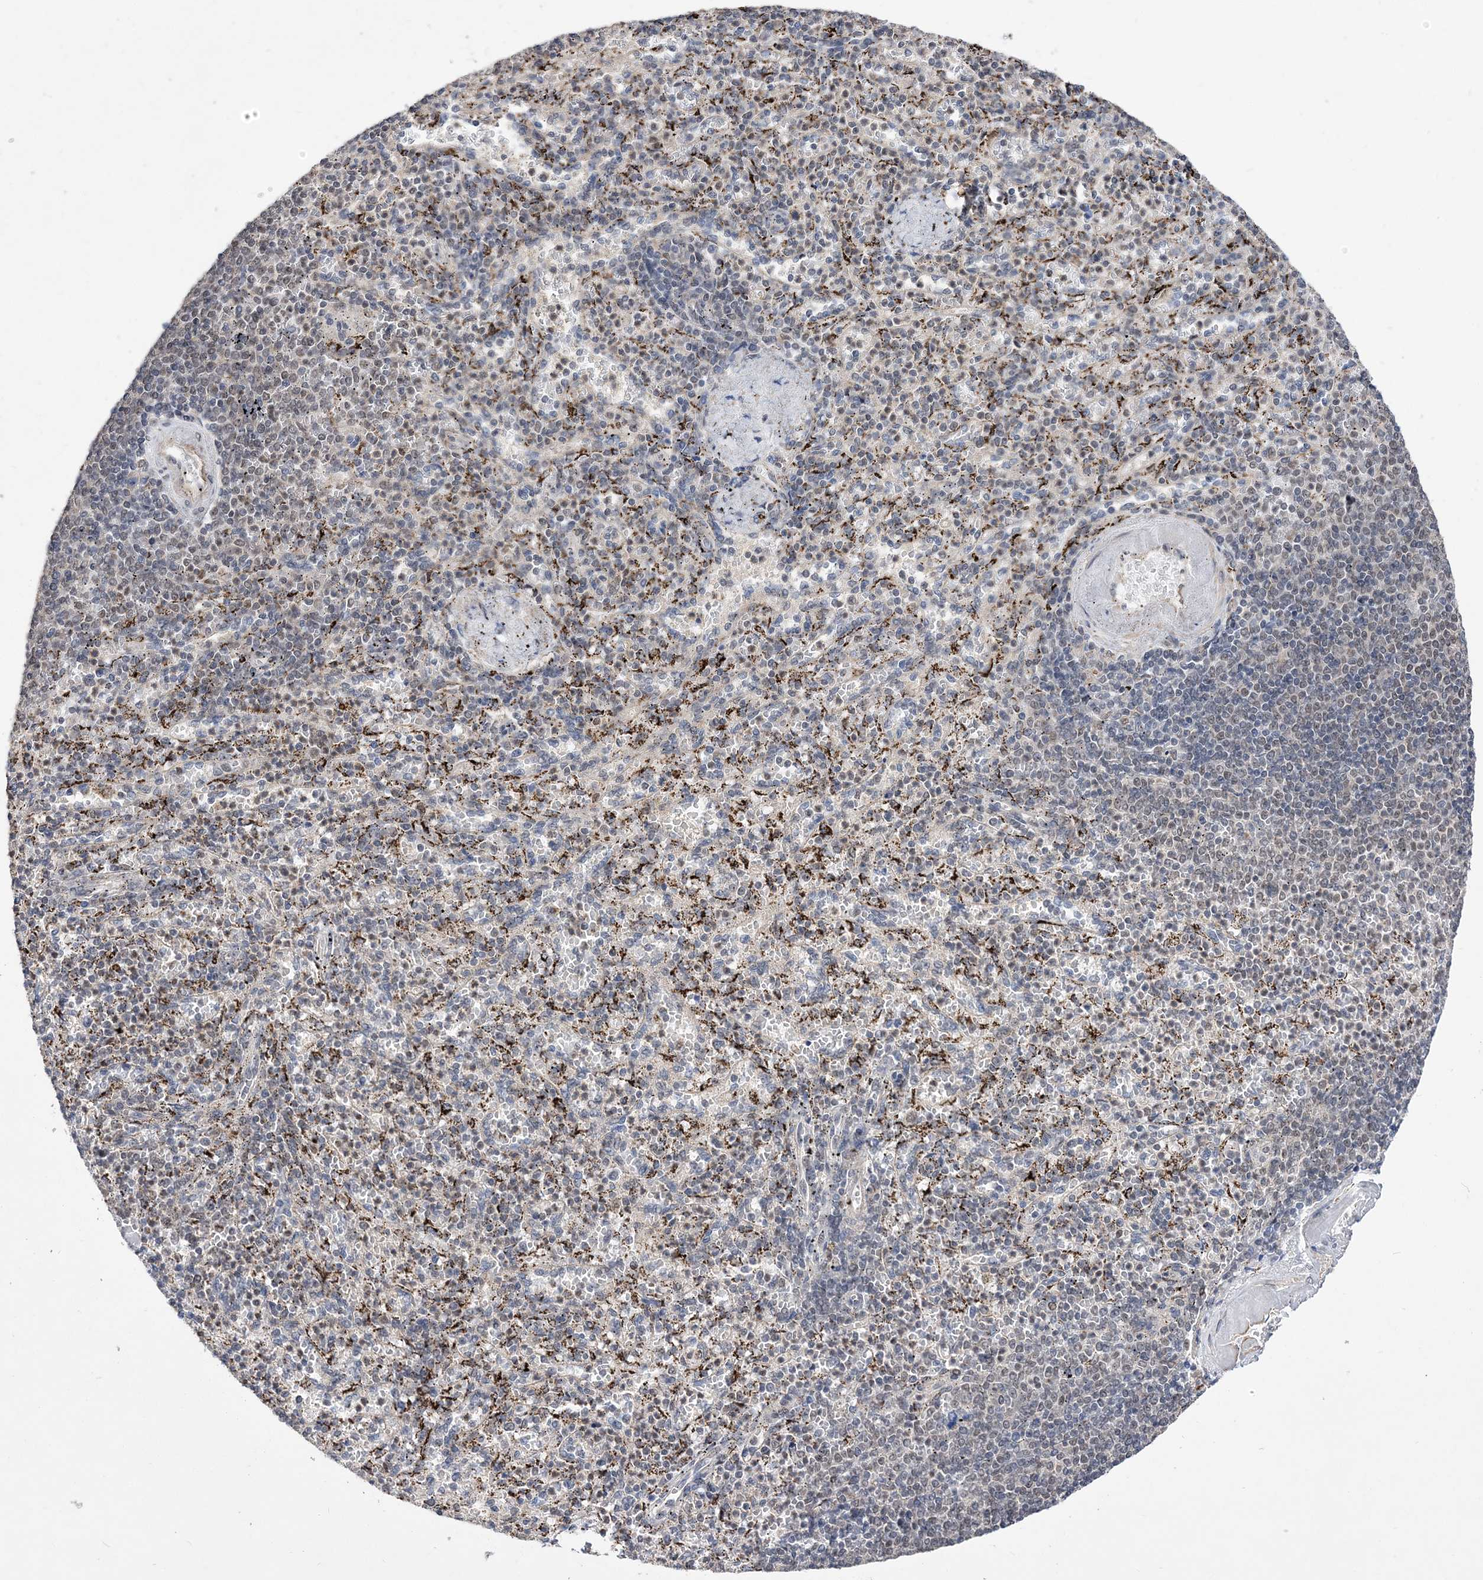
{"staining": {"intensity": "negative", "quantity": "none", "location": "none"}, "tissue": "spleen", "cell_type": "Cells in red pulp", "image_type": "normal", "snomed": [{"axis": "morphology", "description": "Normal tissue, NOS"}, {"axis": "topography", "description": "Spleen"}], "caption": "The histopathology image demonstrates no staining of cells in red pulp in unremarkable spleen.", "gene": "BOD1L1", "patient": {"sex": "female", "age": 74}}